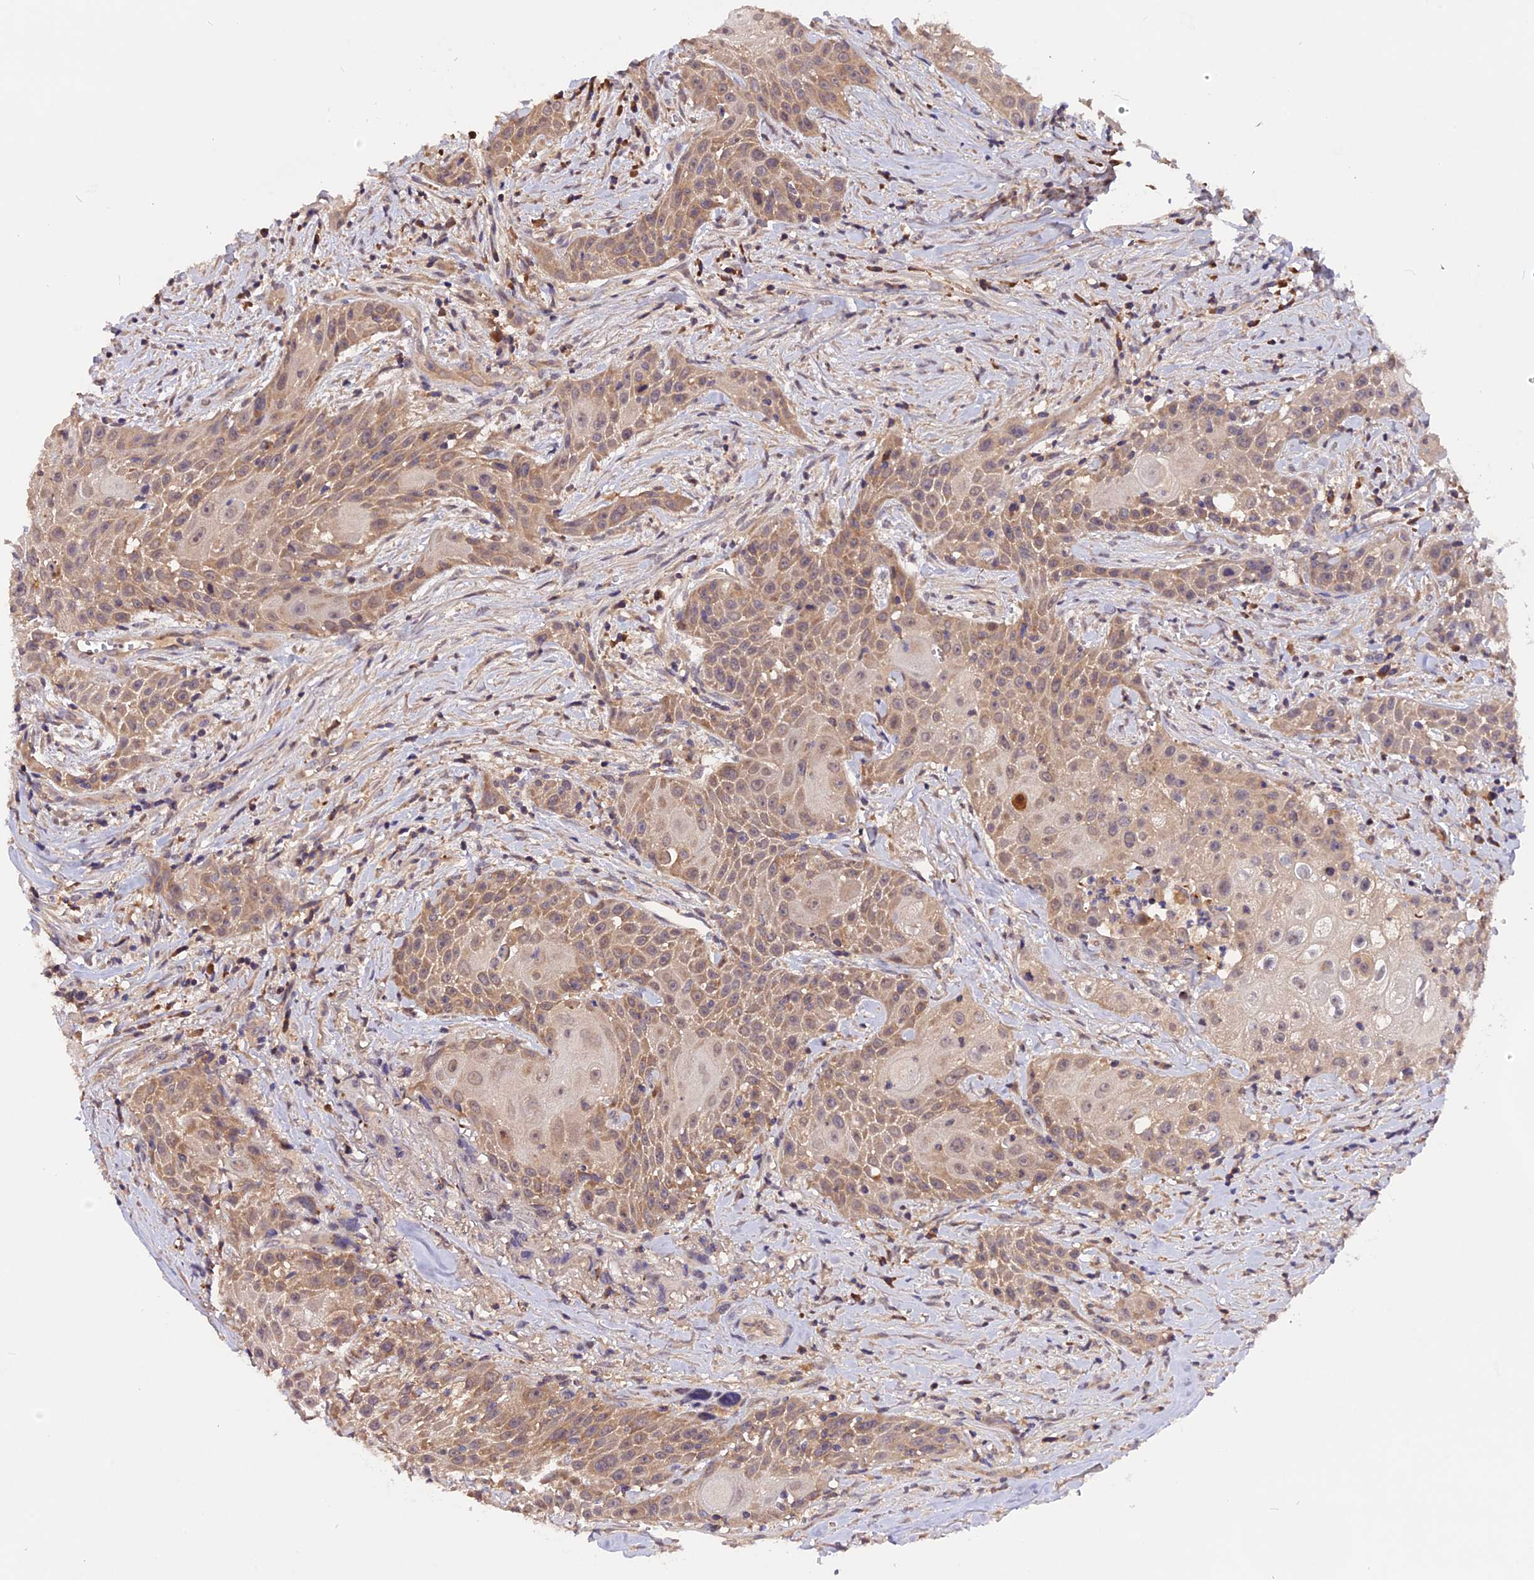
{"staining": {"intensity": "moderate", "quantity": ">75%", "location": "cytoplasmic/membranous"}, "tissue": "head and neck cancer", "cell_type": "Tumor cells", "image_type": "cancer", "snomed": [{"axis": "morphology", "description": "Squamous cell carcinoma, NOS"}, {"axis": "topography", "description": "Oral tissue"}, {"axis": "topography", "description": "Head-Neck"}], "caption": "A brown stain labels moderate cytoplasmic/membranous staining of a protein in head and neck cancer (squamous cell carcinoma) tumor cells.", "gene": "MARK4", "patient": {"sex": "female", "age": 82}}